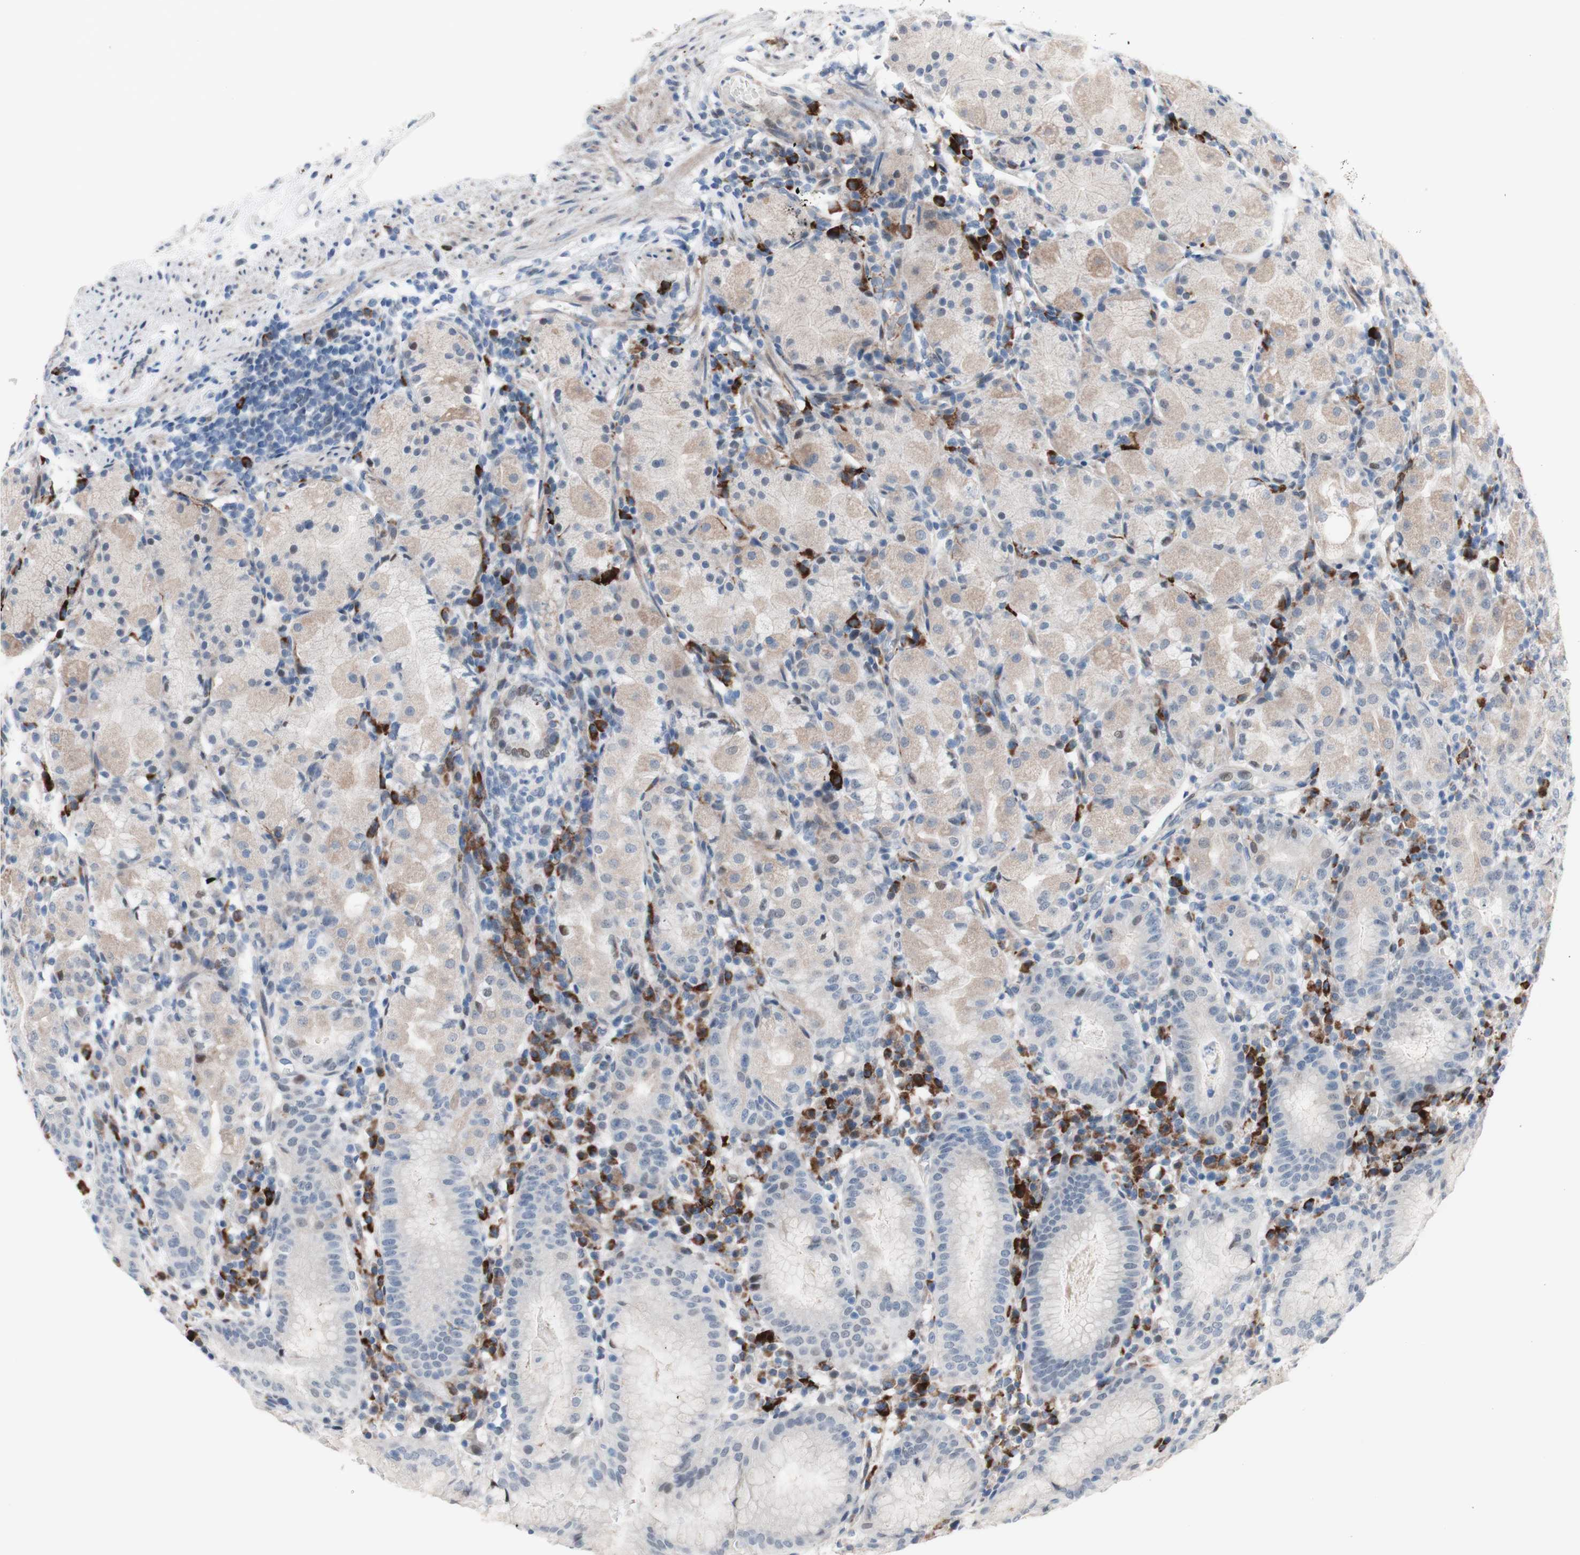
{"staining": {"intensity": "weak", "quantity": "<25%", "location": "cytoplasmic/membranous,nuclear"}, "tissue": "stomach", "cell_type": "Glandular cells", "image_type": "normal", "snomed": [{"axis": "morphology", "description": "Normal tissue, NOS"}, {"axis": "topography", "description": "Stomach"}, {"axis": "topography", "description": "Stomach, lower"}], "caption": "Immunohistochemistry histopathology image of benign stomach: human stomach stained with DAB demonstrates no significant protein staining in glandular cells. The staining was performed using DAB (3,3'-diaminobenzidine) to visualize the protein expression in brown, while the nuclei were stained in blue with hematoxylin (Magnification: 20x).", "gene": "PHTF2", "patient": {"sex": "female", "age": 75}}